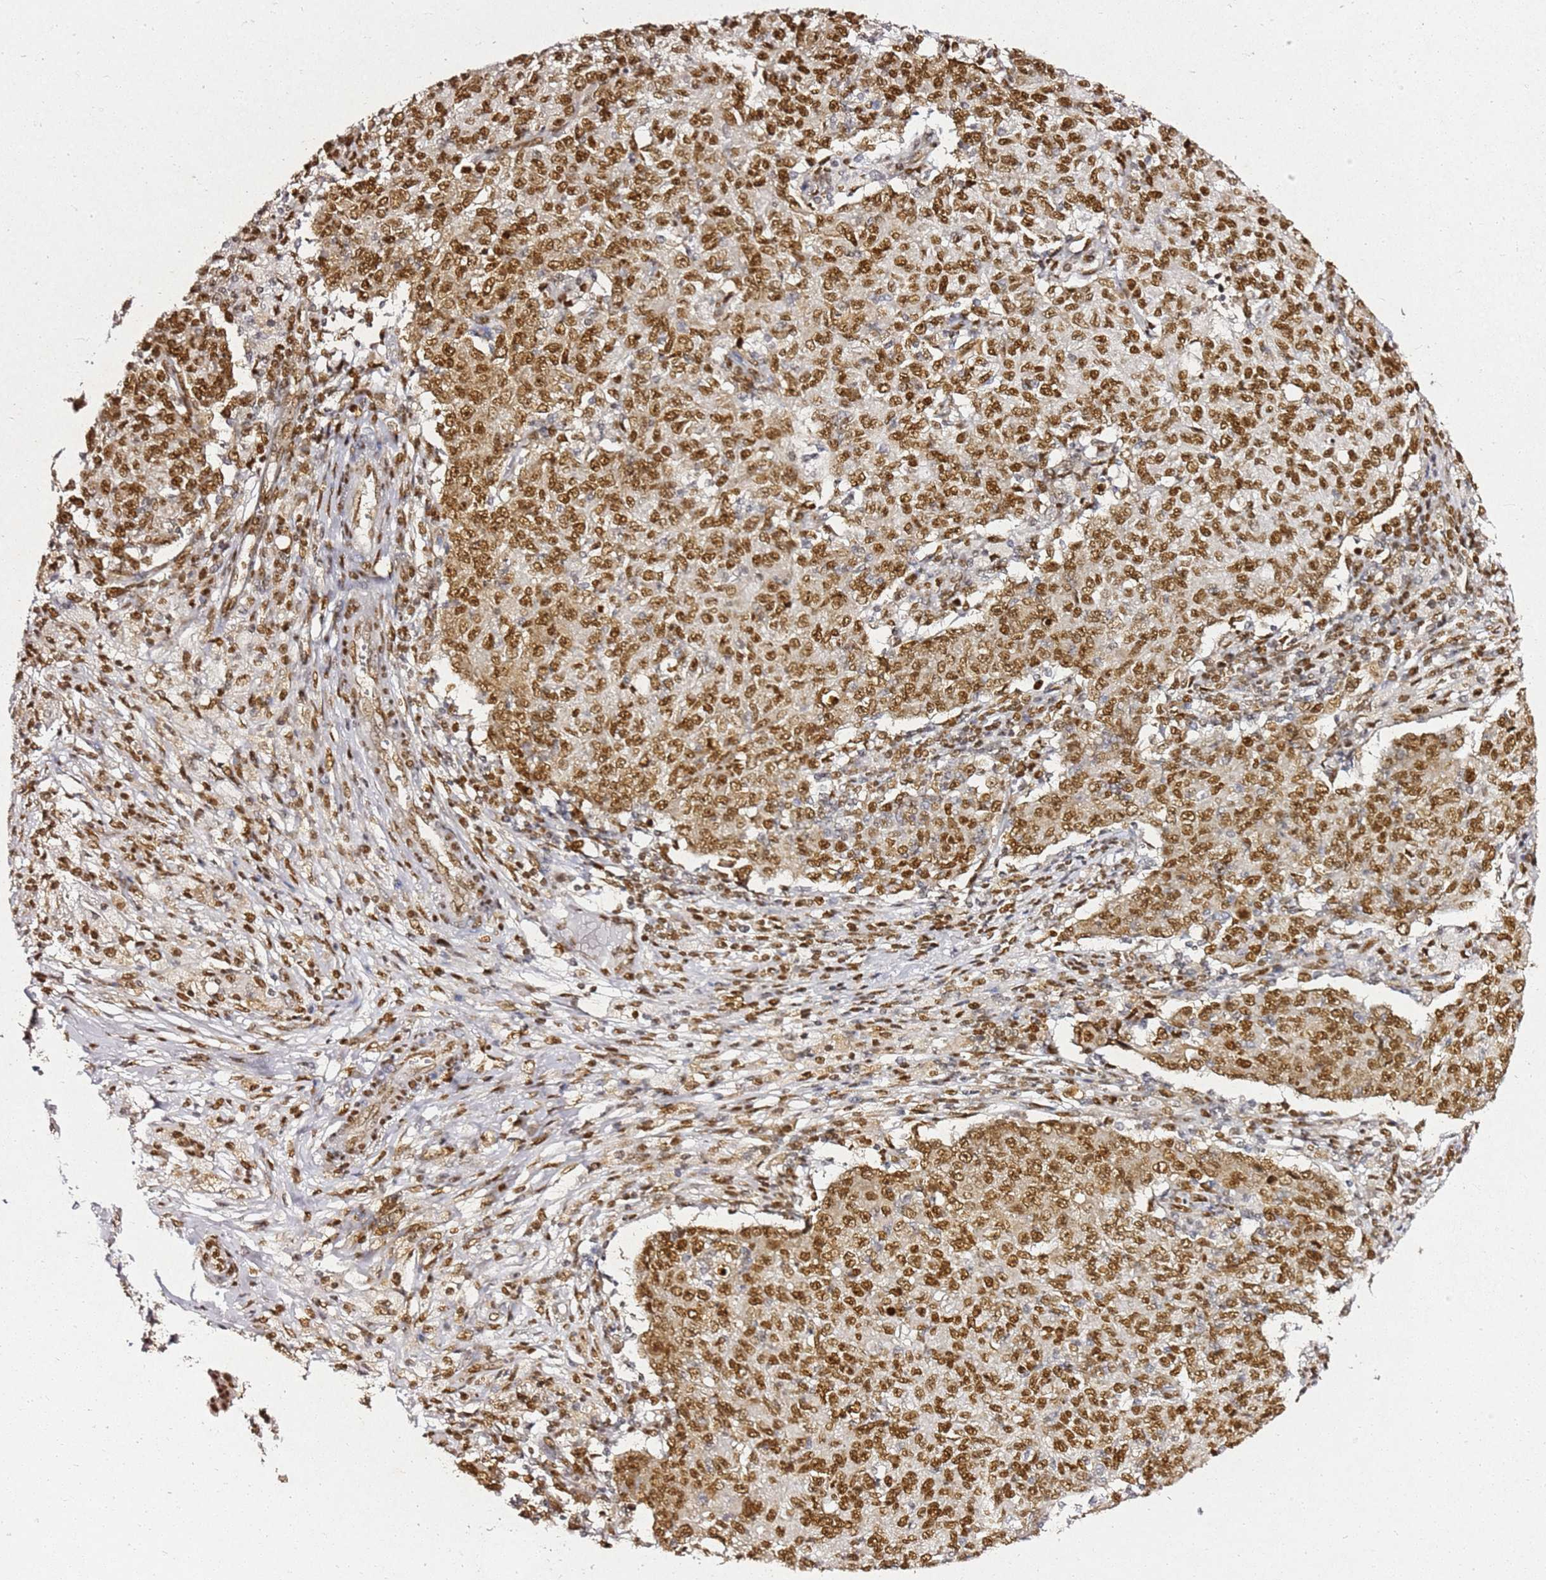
{"staining": {"intensity": "moderate", "quantity": ">75%", "location": "nuclear"}, "tissue": "ovarian cancer", "cell_type": "Tumor cells", "image_type": "cancer", "snomed": [{"axis": "morphology", "description": "Carcinoma, endometroid"}, {"axis": "topography", "description": "Ovary"}], "caption": "Ovarian endometroid carcinoma was stained to show a protein in brown. There is medium levels of moderate nuclear staining in approximately >75% of tumor cells.", "gene": "APEX1", "patient": {"sex": "female", "age": 42}}